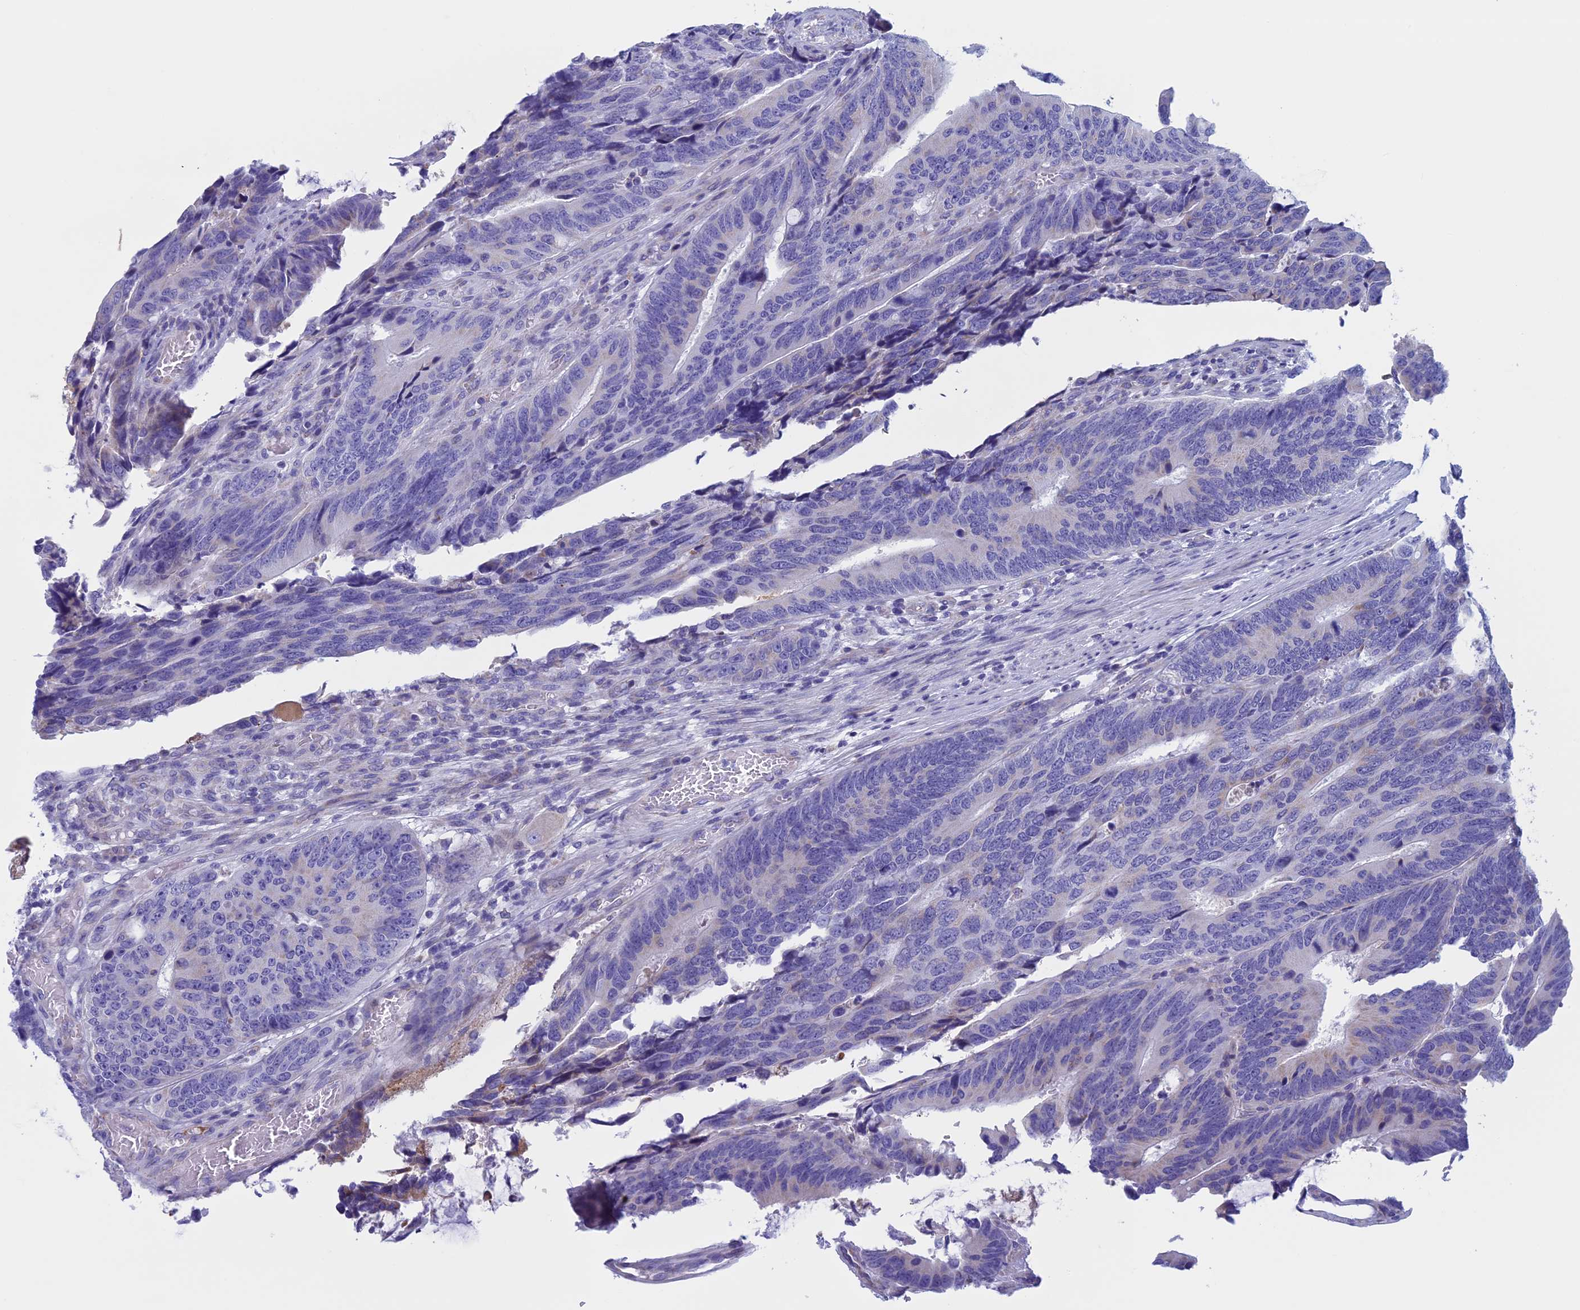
{"staining": {"intensity": "negative", "quantity": "none", "location": "none"}, "tissue": "colorectal cancer", "cell_type": "Tumor cells", "image_type": "cancer", "snomed": [{"axis": "morphology", "description": "Adenocarcinoma, NOS"}, {"axis": "topography", "description": "Colon"}], "caption": "This is an IHC histopathology image of human adenocarcinoma (colorectal). There is no expression in tumor cells.", "gene": "NDUFB9", "patient": {"sex": "male", "age": 87}}